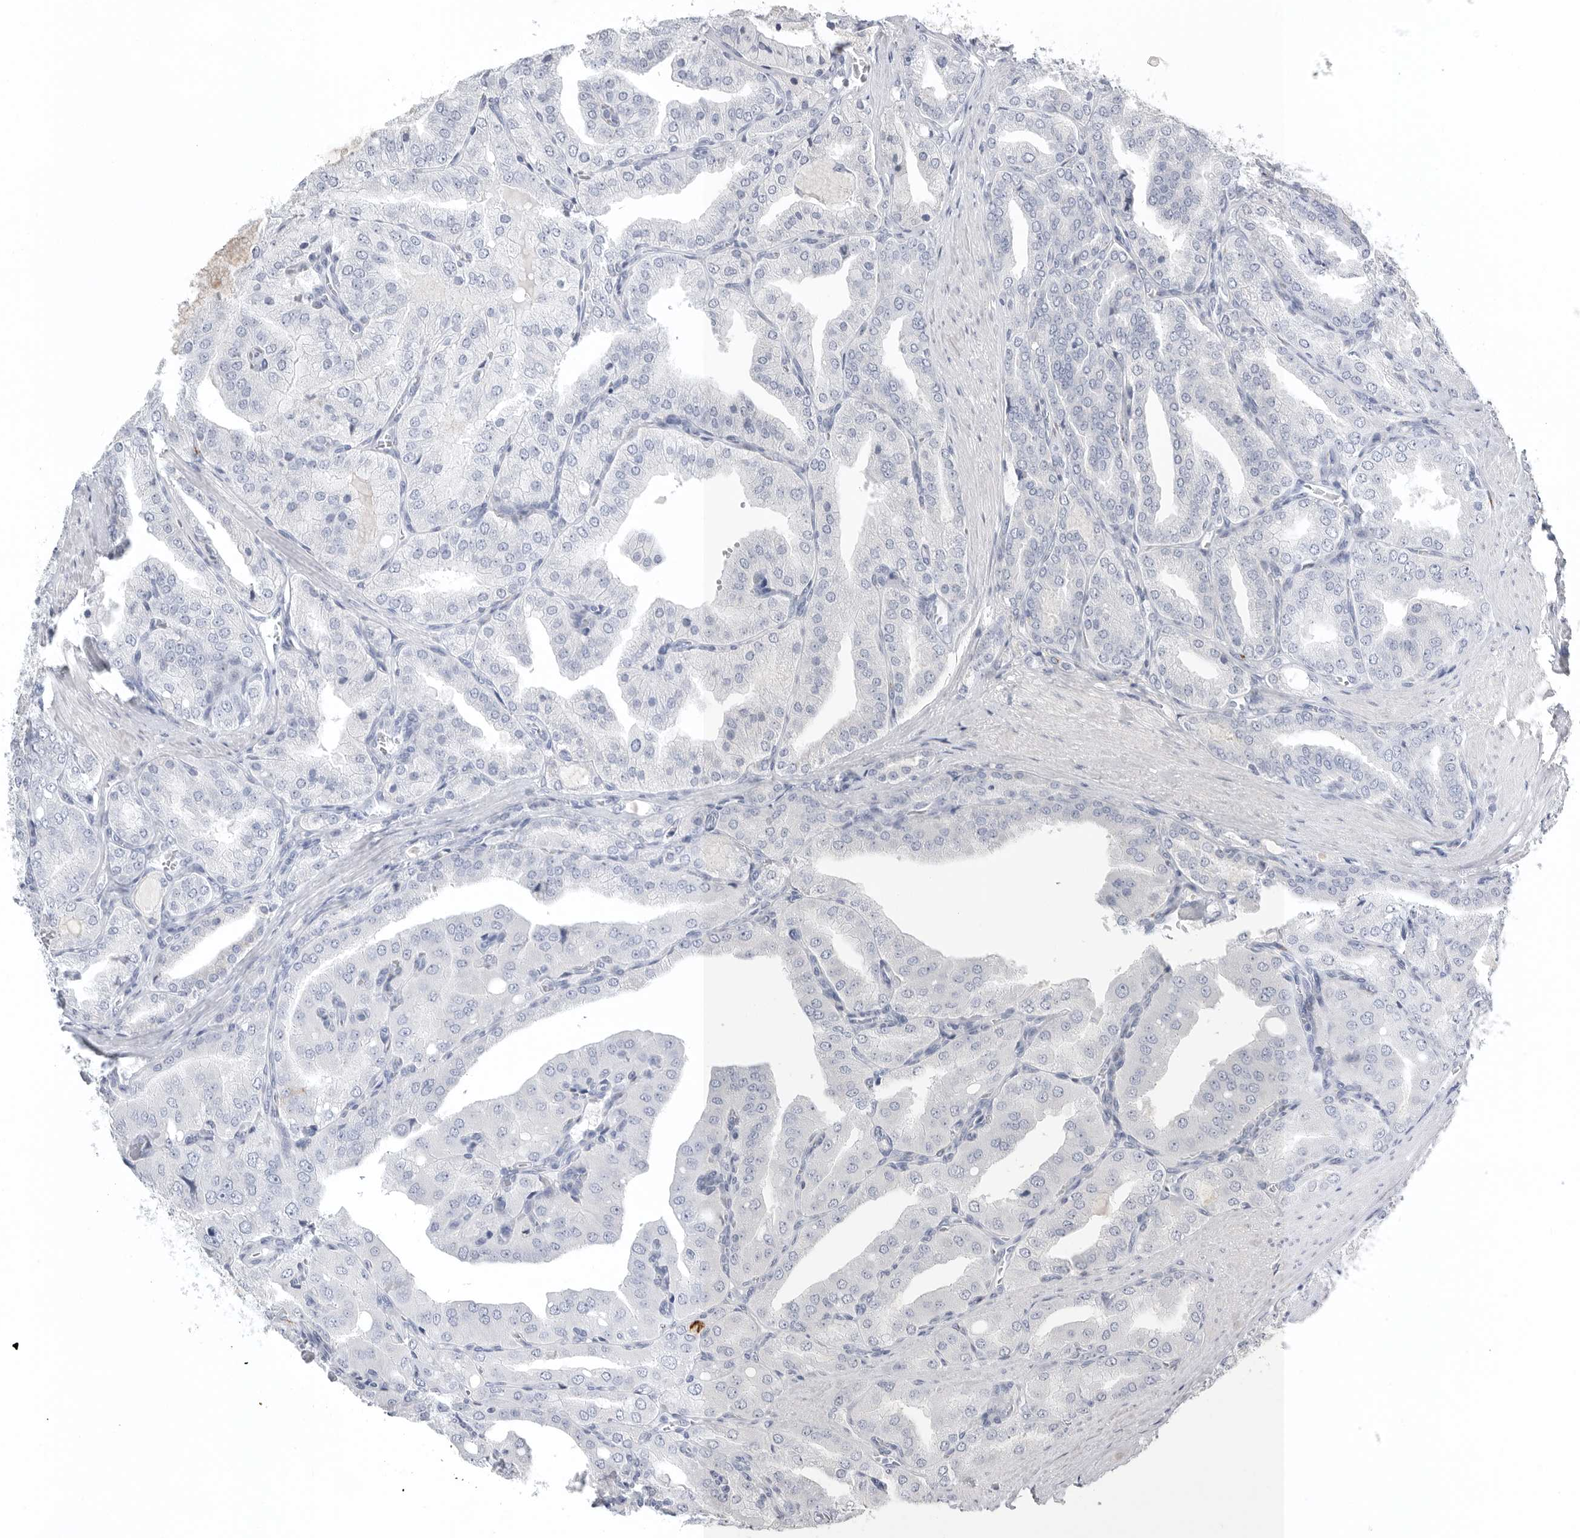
{"staining": {"intensity": "negative", "quantity": "none", "location": "none"}, "tissue": "prostate cancer", "cell_type": "Tumor cells", "image_type": "cancer", "snomed": [{"axis": "morphology", "description": "Adenocarcinoma, High grade"}, {"axis": "topography", "description": "Prostate"}], "caption": "DAB (3,3'-diaminobenzidine) immunohistochemical staining of prostate cancer shows no significant expression in tumor cells.", "gene": "TIMP1", "patient": {"sex": "male", "age": 50}}